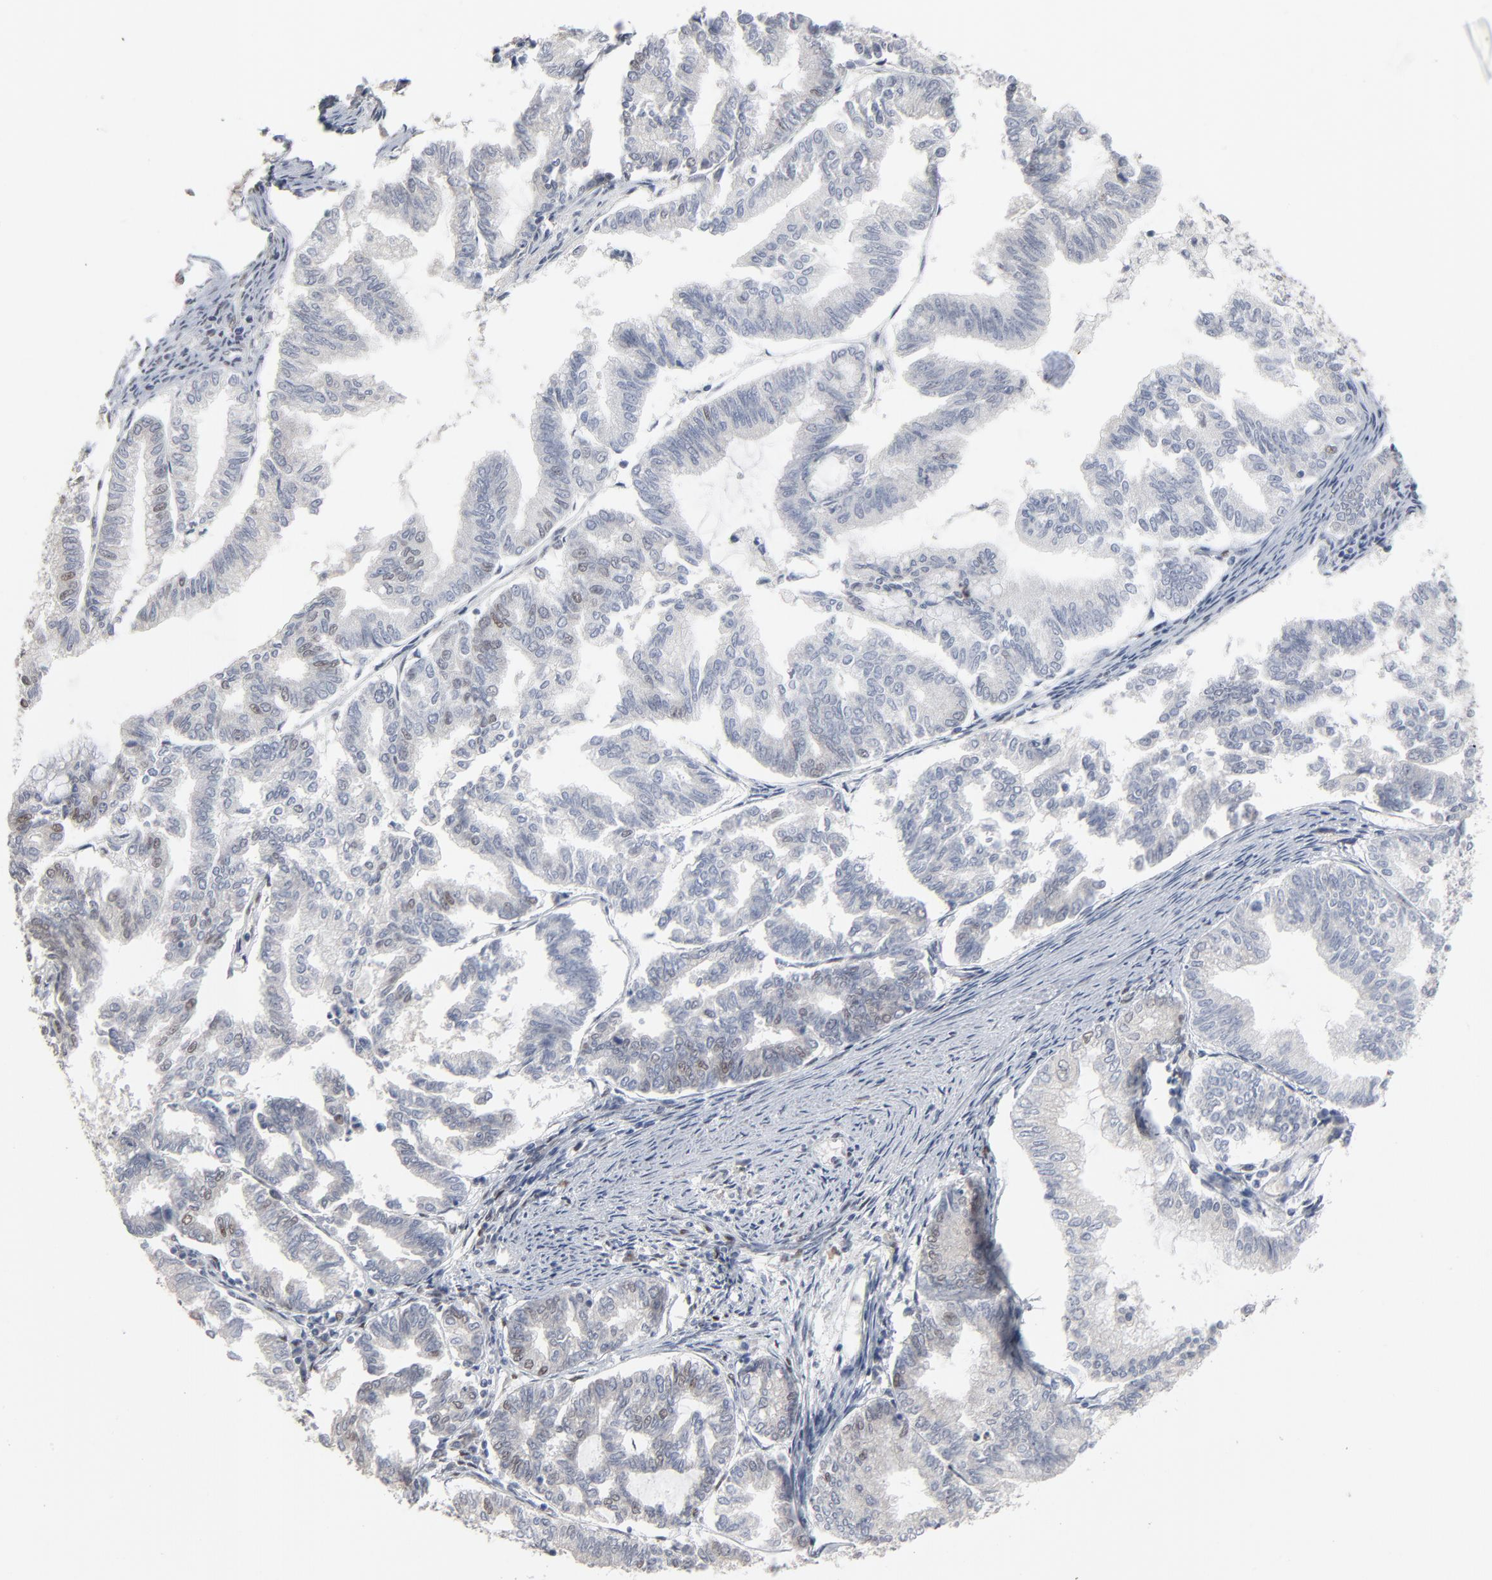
{"staining": {"intensity": "weak", "quantity": "<25%", "location": "nuclear"}, "tissue": "endometrial cancer", "cell_type": "Tumor cells", "image_type": "cancer", "snomed": [{"axis": "morphology", "description": "Adenocarcinoma, NOS"}, {"axis": "topography", "description": "Endometrium"}], "caption": "Immunohistochemical staining of endometrial cancer displays no significant expression in tumor cells.", "gene": "ATF7", "patient": {"sex": "female", "age": 79}}